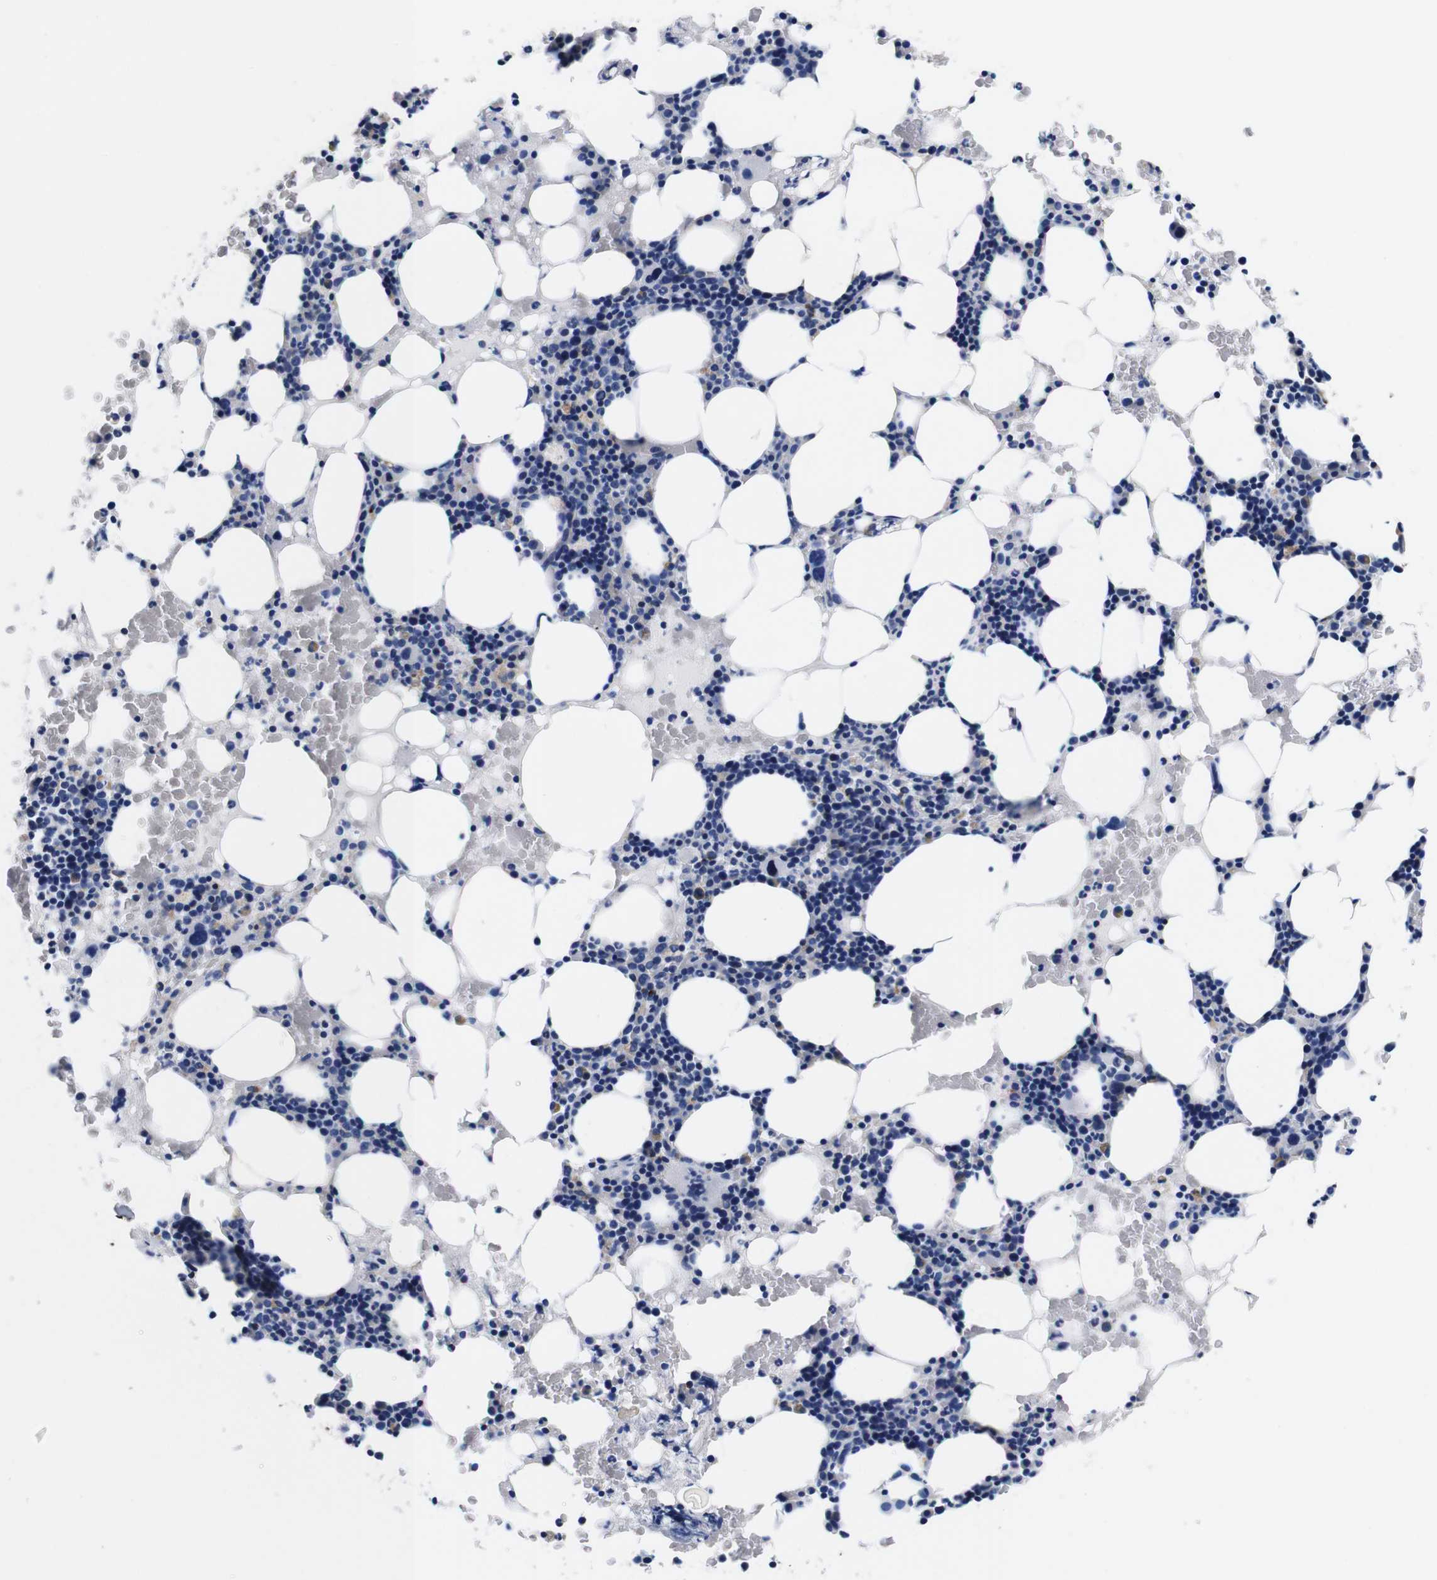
{"staining": {"intensity": "negative", "quantity": "none", "location": "none"}, "tissue": "bone marrow", "cell_type": "Hematopoietic cells", "image_type": "normal", "snomed": [{"axis": "morphology", "description": "Normal tissue, NOS"}, {"axis": "morphology", "description": "Inflammation, NOS"}, {"axis": "topography", "description": "Bone marrow"}], "caption": "This is an immunohistochemistry photomicrograph of benign human bone marrow. There is no positivity in hematopoietic cells.", "gene": "ENSG00000248993", "patient": {"sex": "female", "age": 84}}